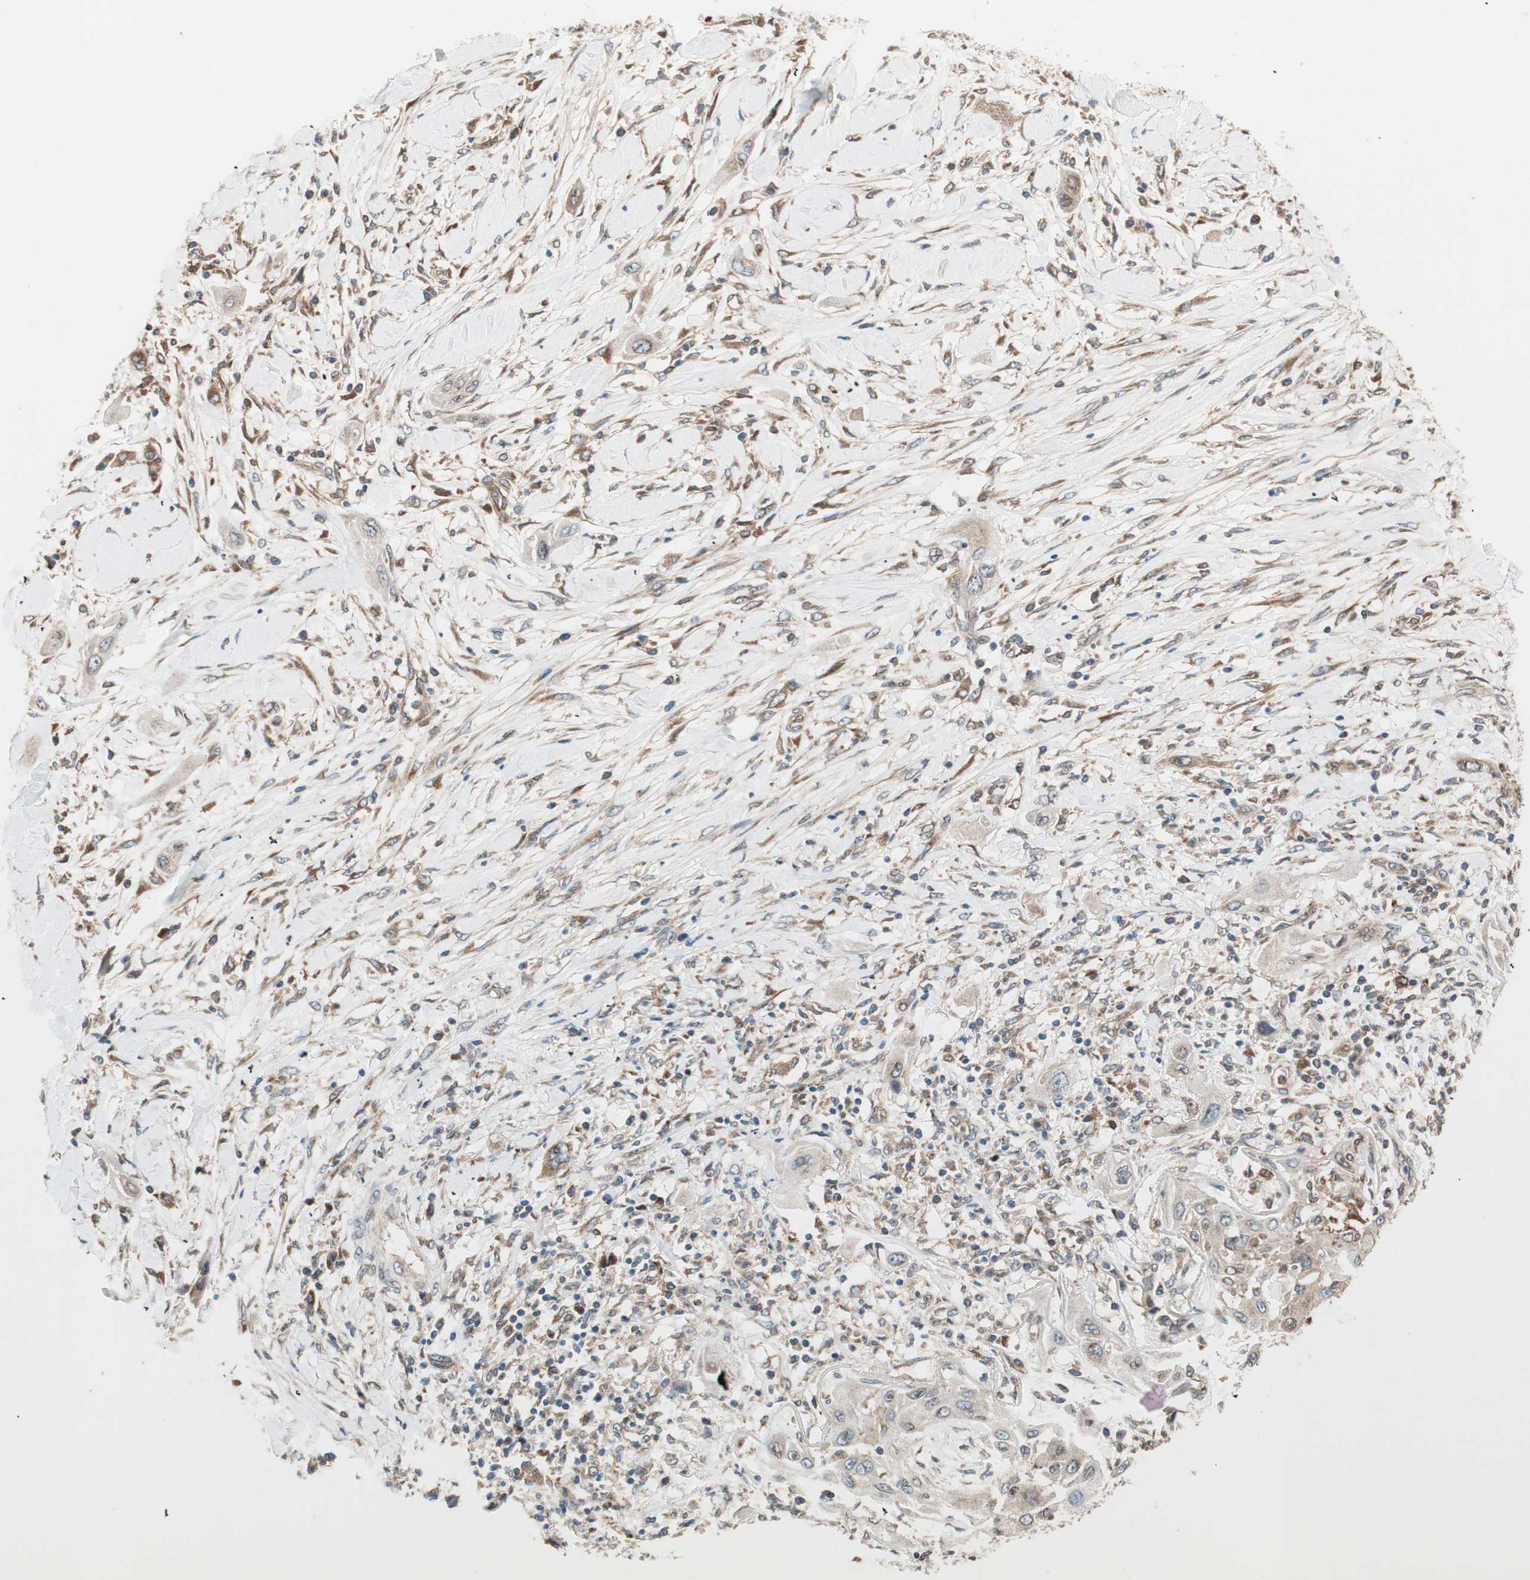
{"staining": {"intensity": "weak", "quantity": ">75%", "location": "cytoplasmic/membranous"}, "tissue": "lung cancer", "cell_type": "Tumor cells", "image_type": "cancer", "snomed": [{"axis": "morphology", "description": "Squamous cell carcinoma, NOS"}, {"axis": "topography", "description": "Lung"}], "caption": "The micrograph displays staining of lung cancer (squamous cell carcinoma), revealing weak cytoplasmic/membranous protein expression (brown color) within tumor cells. Nuclei are stained in blue.", "gene": "RAB5A", "patient": {"sex": "female", "age": 47}}